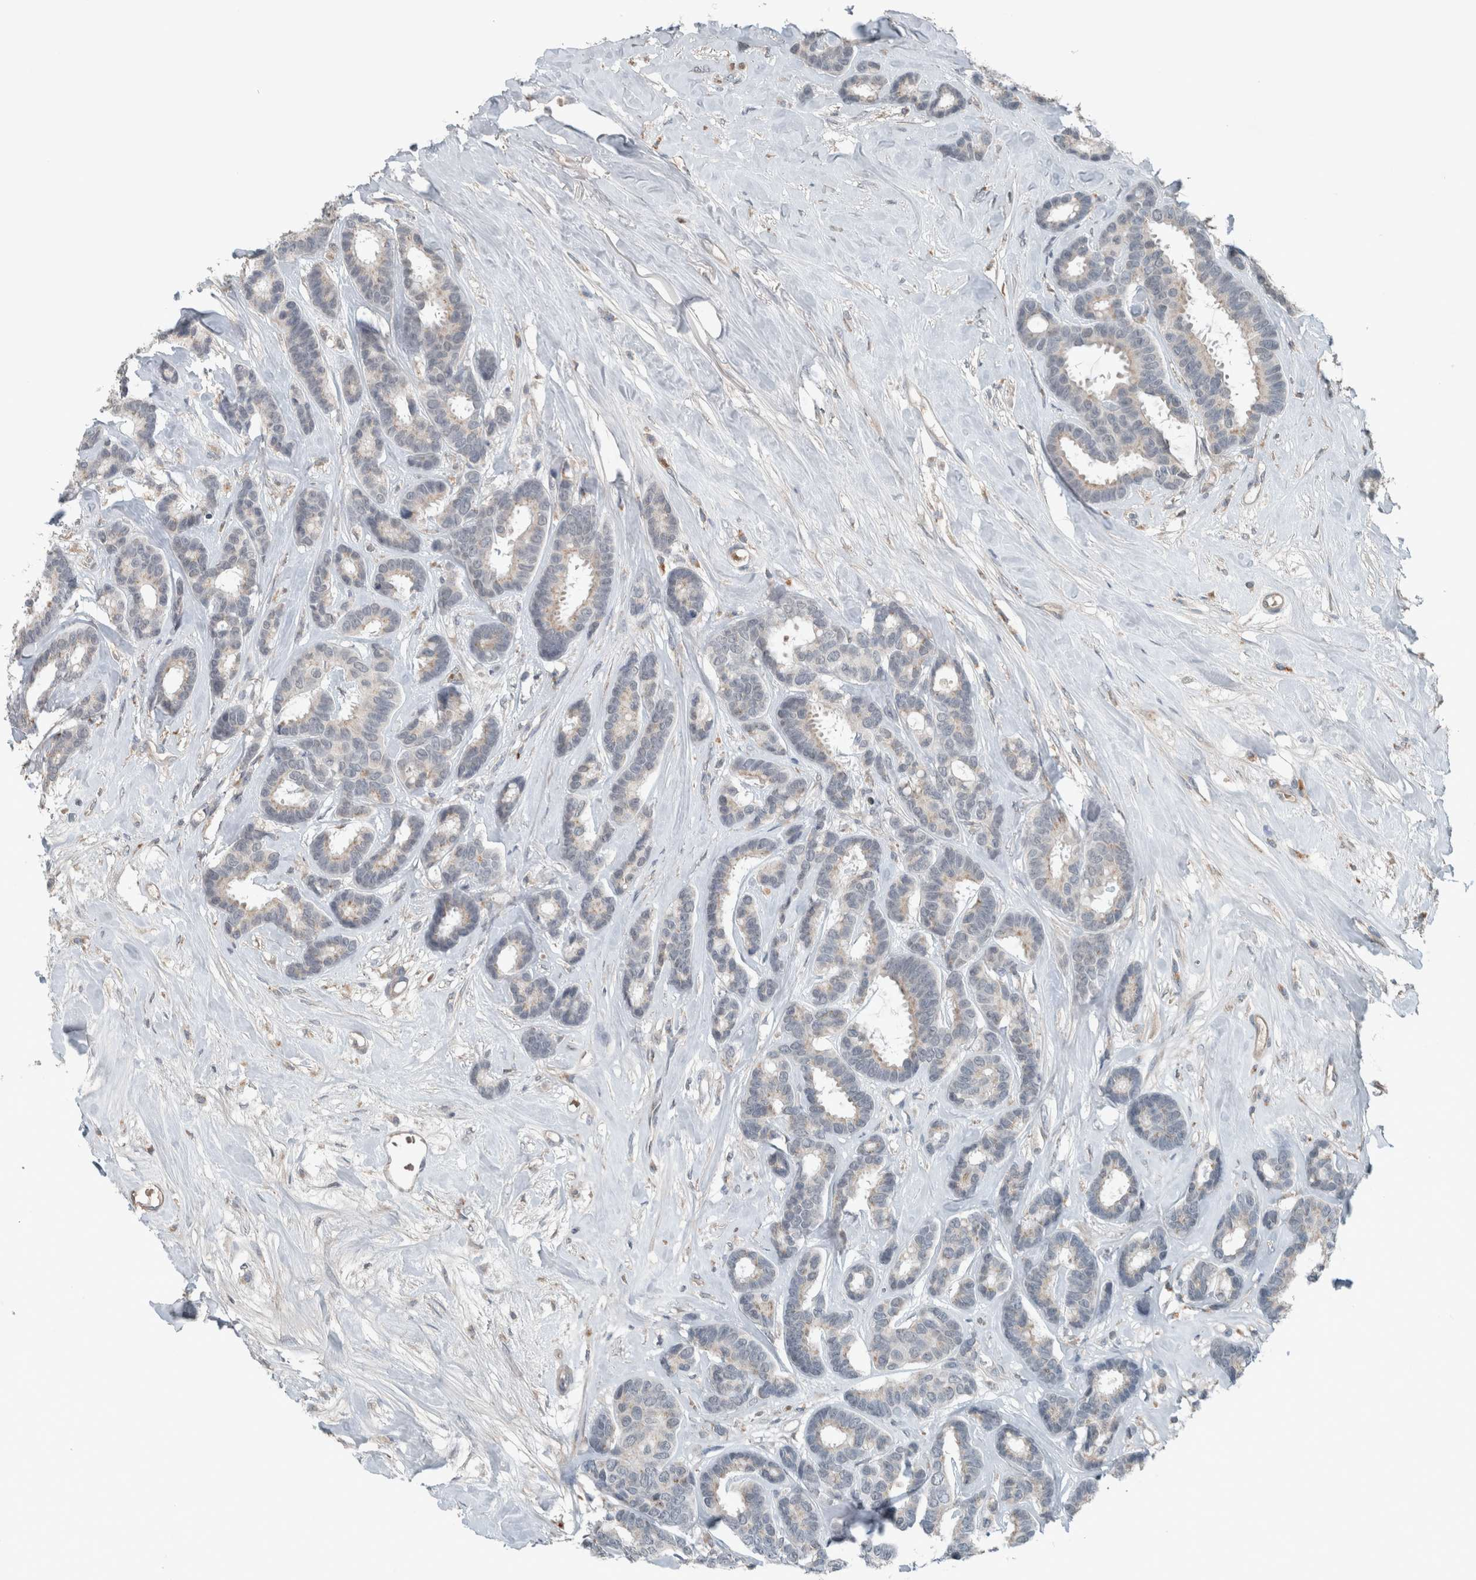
{"staining": {"intensity": "negative", "quantity": "none", "location": "none"}, "tissue": "breast cancer", "cell_type": "Tumor cells", "image_type": "cancer", "snomed": [{"axis": "morphology", "description": "Duct carcinoma"}, {"axis": "topography", "description": "Breast"}], "caption": "High magnification brightfield microscopy of breast cancer stained with DAB (3,3'-diaminobenzidine) (brown) and counterstained with hematoxylin (blue): tumor cells show no significant staining.", "gene": "JADE2", "patient": {"sex": "female", "age": 87}}